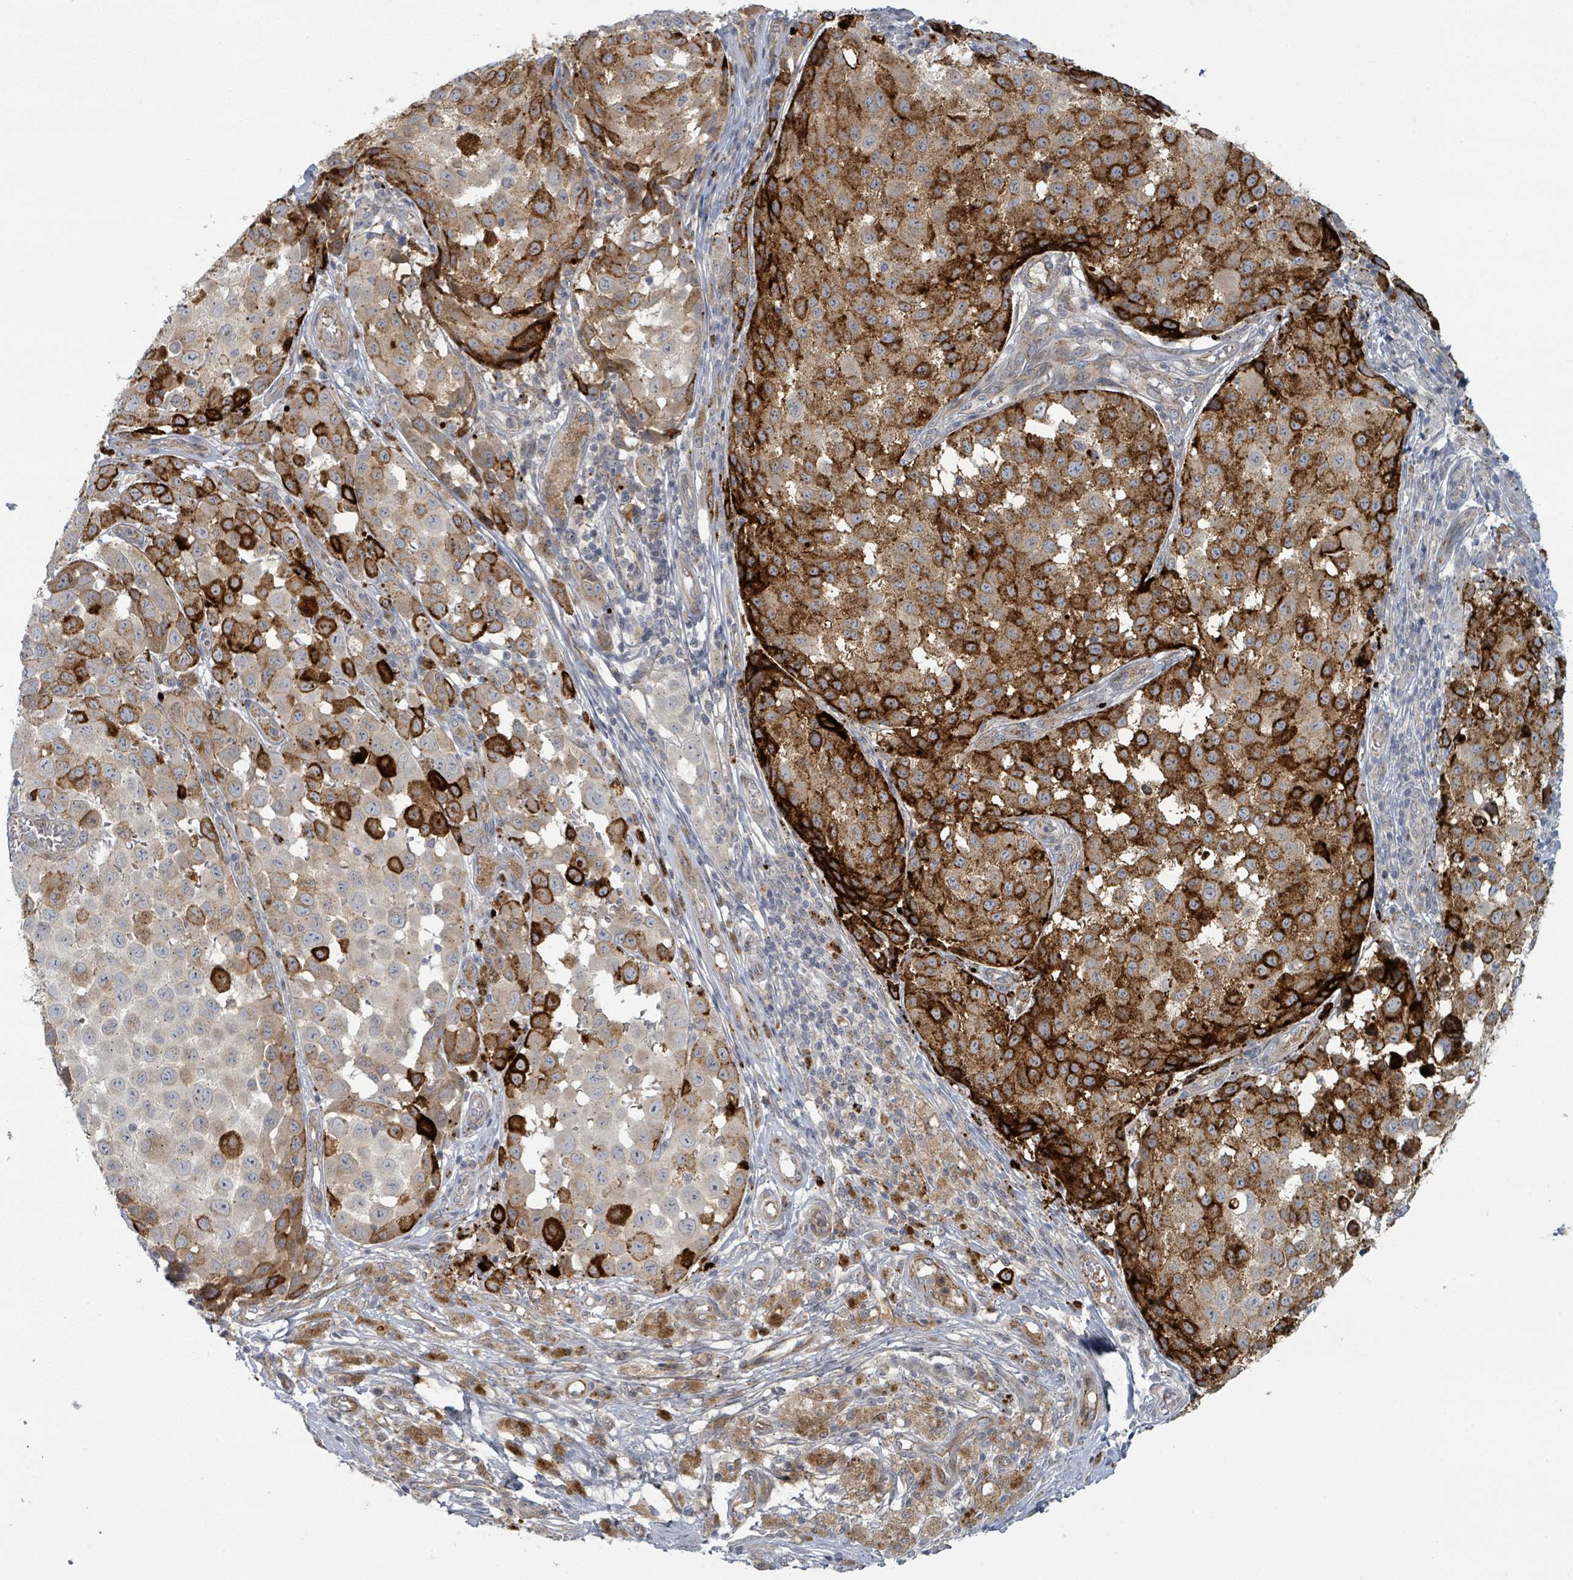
{"staining": {"intensity": "strong", "quantity": "25%-75%", "location": "cytoplasmic/membranous"}, "tissue": "melanoma", "cell_type": "Tumor cells", "image_type": "cancer", "snomed": [{"axis": "morphology", "description": "Malignant melanoma, NOS"}, {"axis": "topography", "description": "Skin"}], "caption": "Protein analysis of malignant melanoma tissue reveals strong cytoplasmic/membranous expression in about 25%-75% of tumor cells. The staining was performed using DAB (3,3'-diaminobenzidine) to visualize the protein expression in brown, while the nuclei were stained in blue with hematoxylin (Magnification: 20x).", "gene": "COL5A3", "patient": {"sex": "male", "age": 64}}